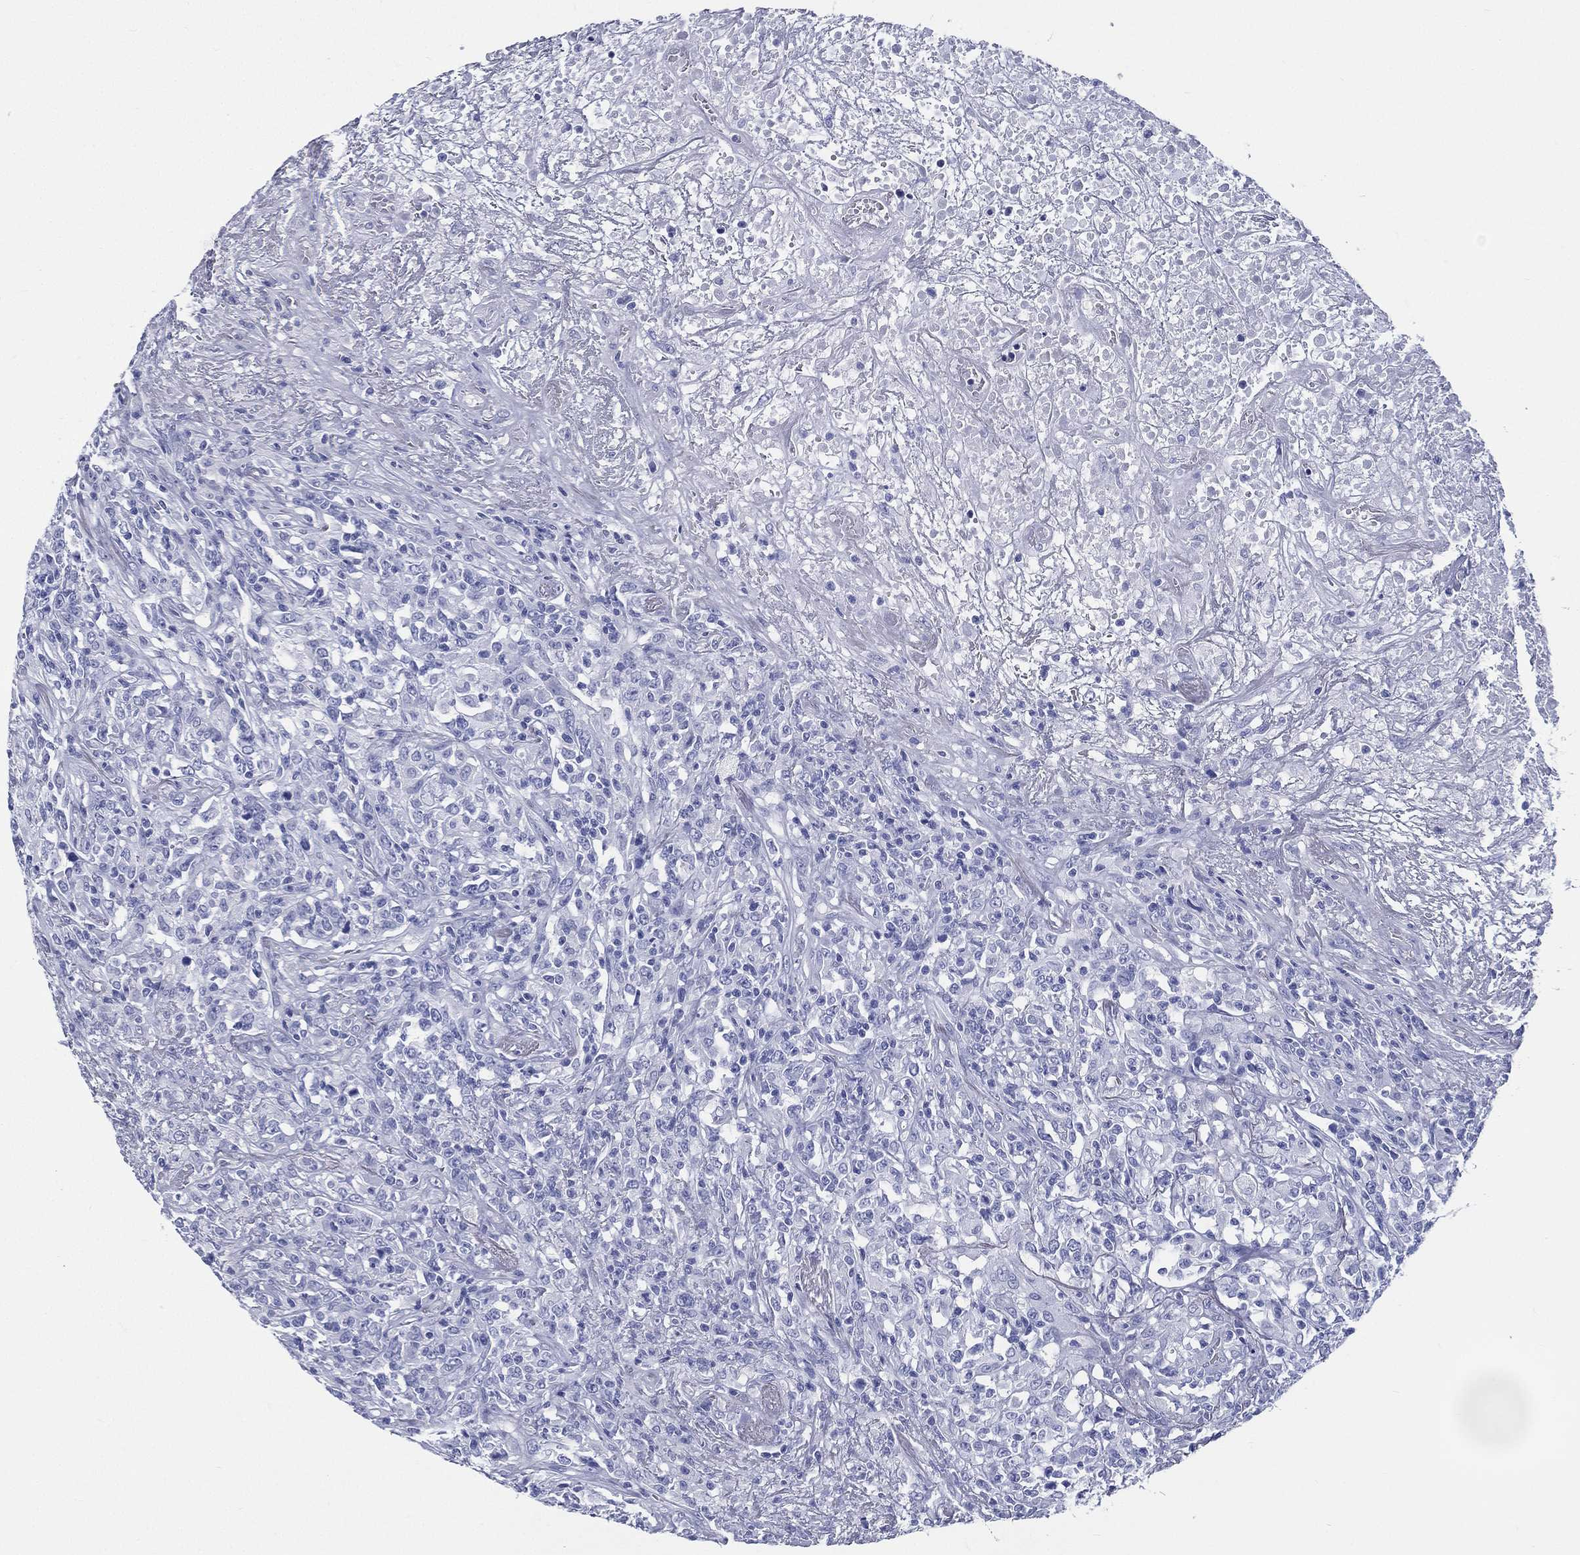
{"staining": {"intensity": "negative", "quantity": "none", "location": "none"}, "tissue": "lymphoma", "cell_type": "Tumor cells", "image_type": "cancer", "snomed": [{"axis": "morphology", "description": "Malignant lymphoma, non-Hodgkin's type, High grade"}, {"axis": "topography", "description": "Lung"}], "caption": "IHC micrograph of neoplastic tissue: high-grade malignant lymphoma, non-Hodgkin's type stained with DAB displays no significant protein staining in tumor cells.", "gene": "RSPH4A", "patient": {"sex": "male", "age": 79}}